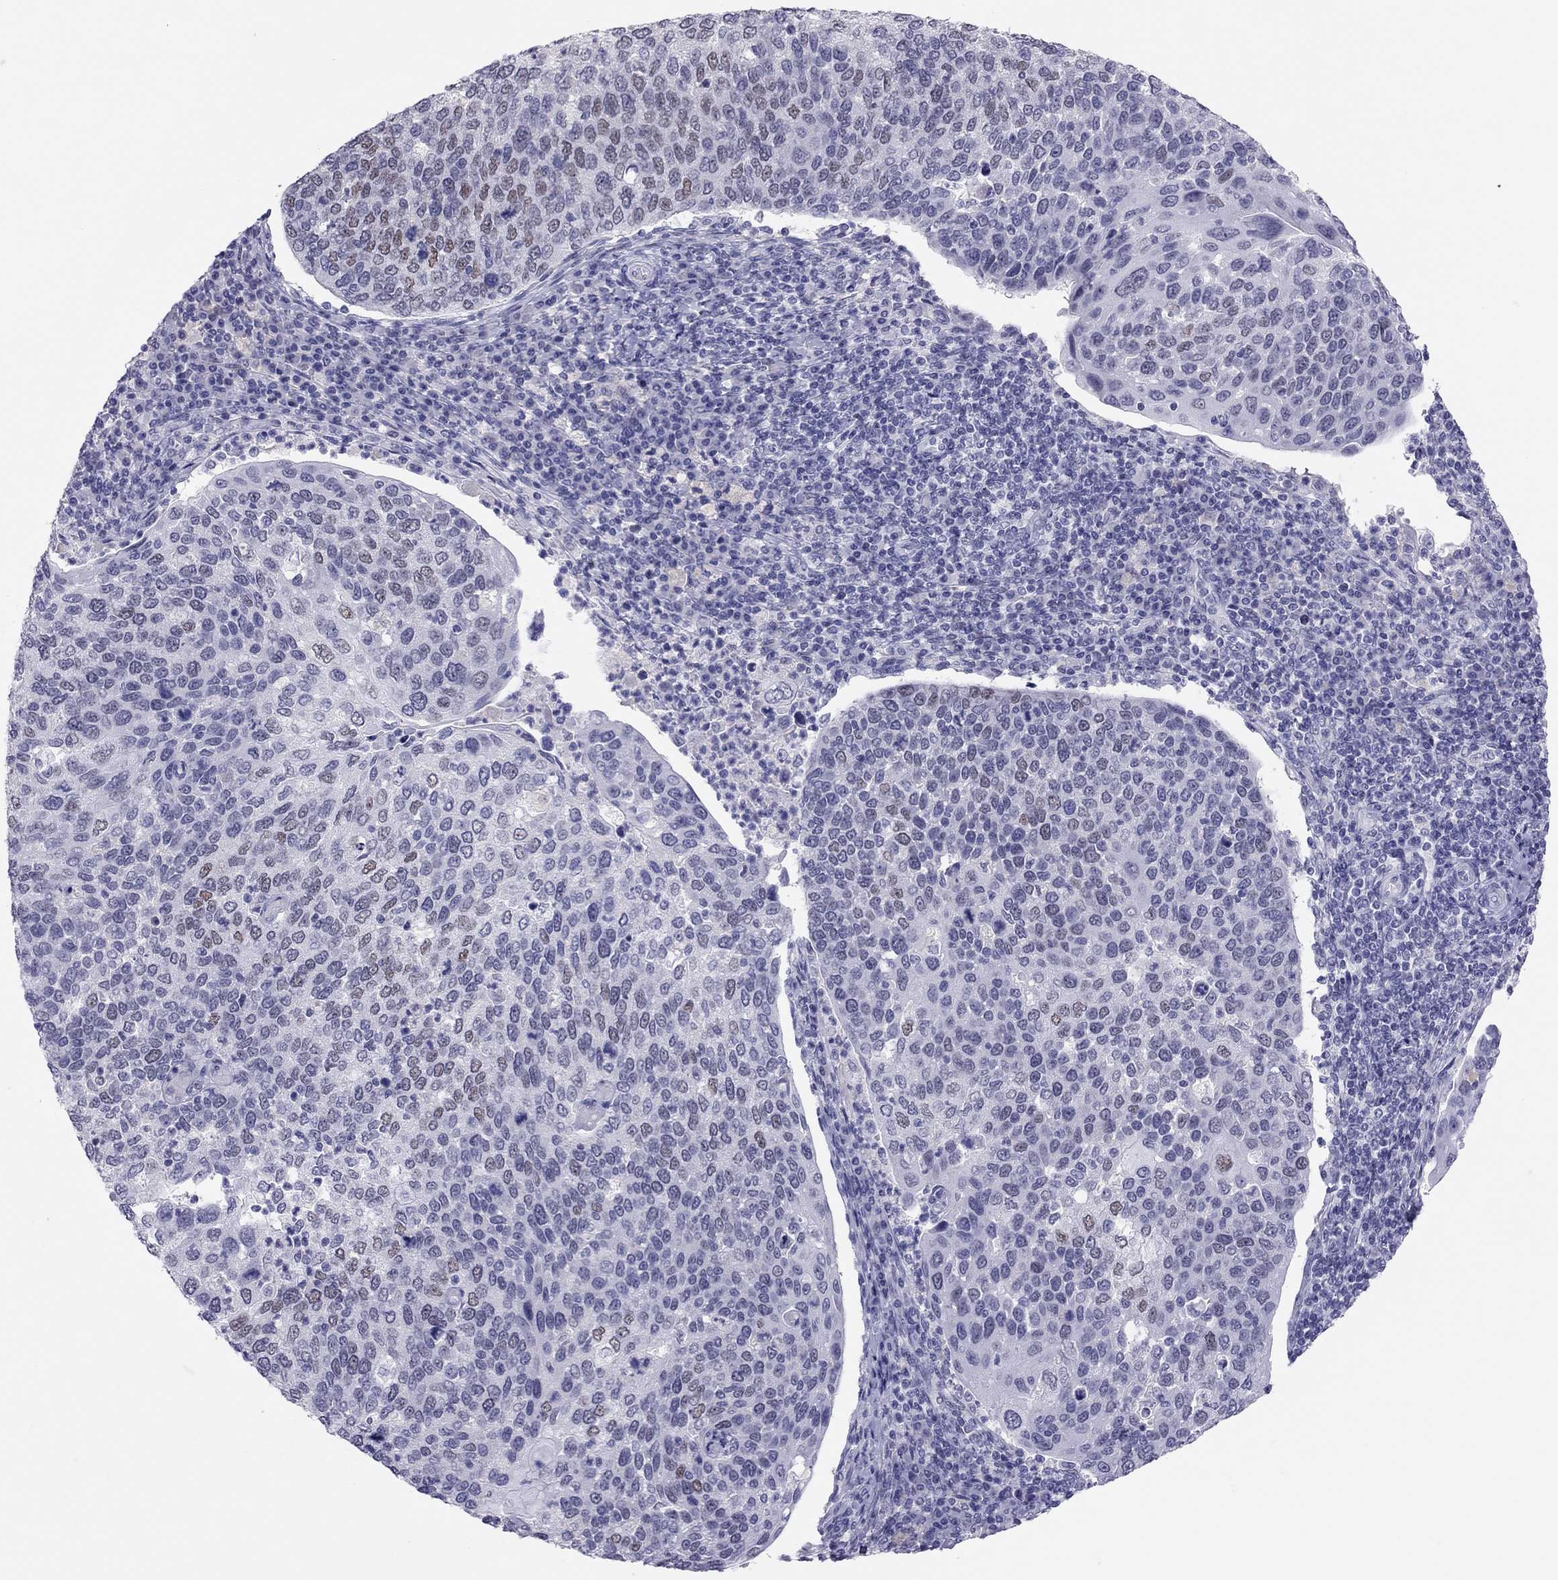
{"staining": {"intensity": "weak", "quantity": "<25%", "location": "nuclear"}, "tissue": "cervical cancer", "cell_type": "Tumor cells", "image_type": "cancer", "snomed": [{"axis": "morphology", "description": "Squamous cell carcinoma, NOS"}, {"axis": "topography", "description": "Cervix"}], "caption": "Human squamous cell carcinoma (cervical) stained for a protein using immunohistochemistry reveals no positivity in tumor cells.", "gene": "PHOX2A", "patient": {"sex": "female", "age": 54}}